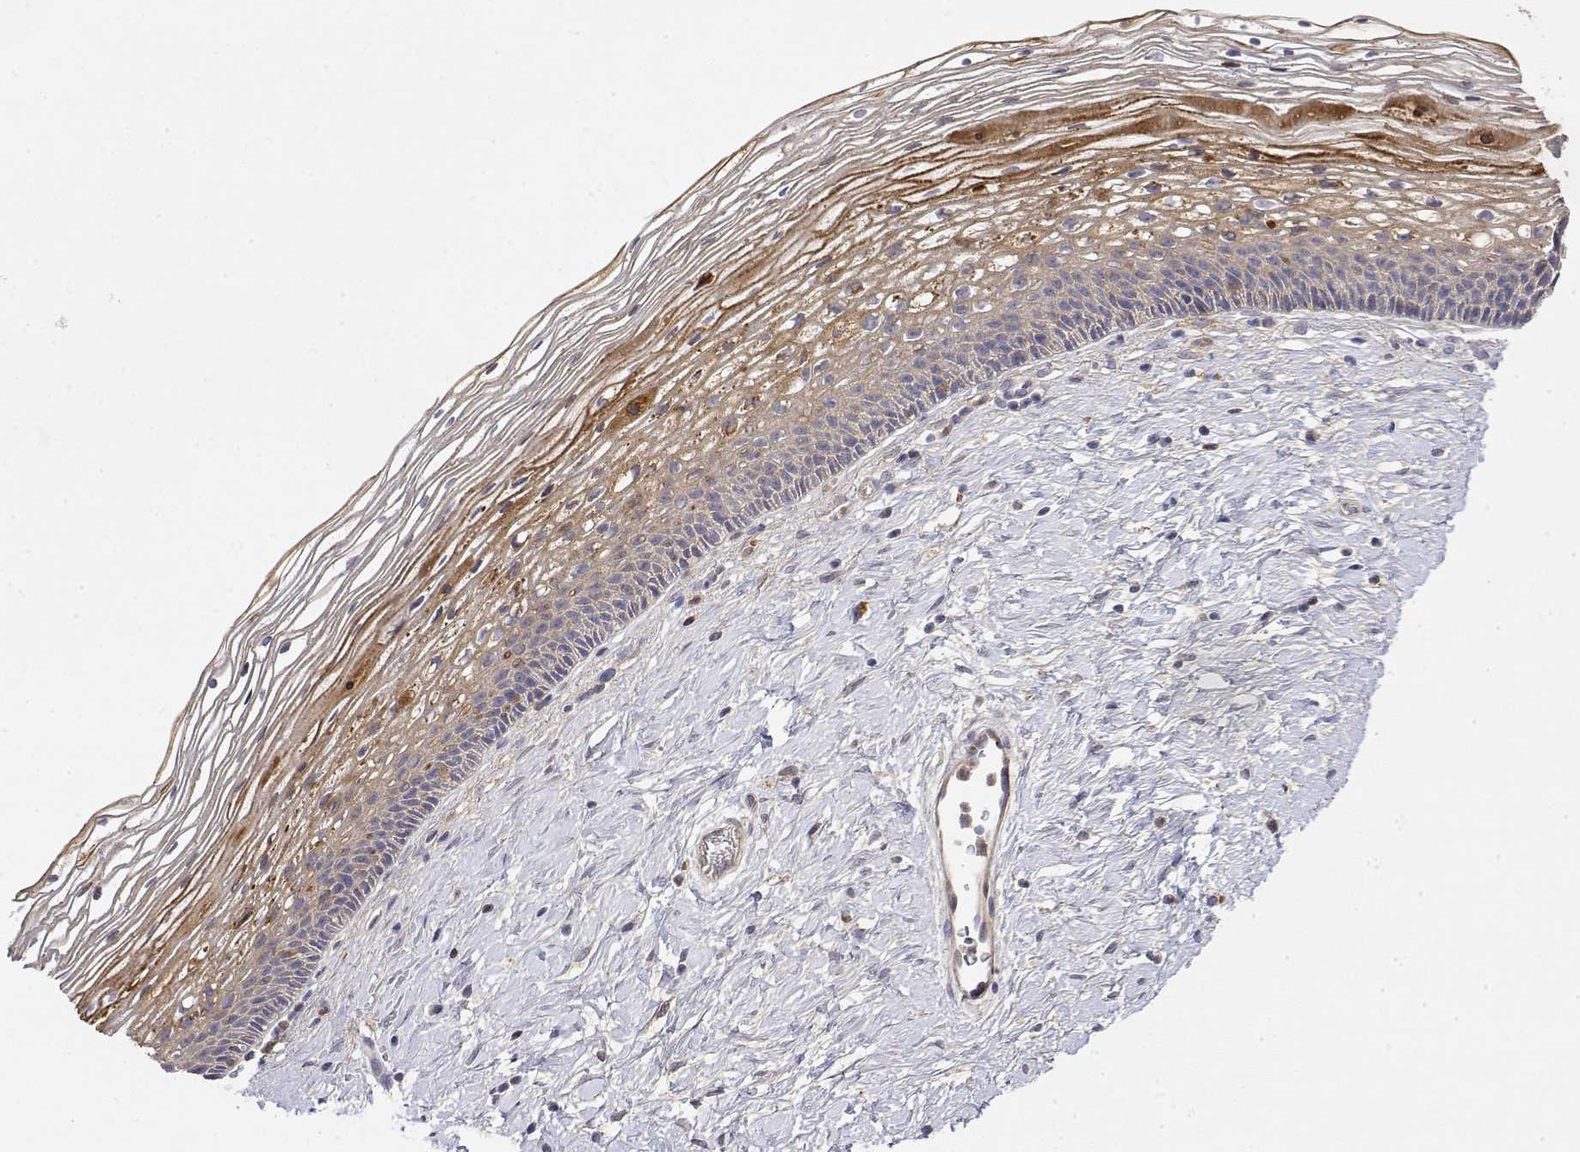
{"staining": {"intensity": "negative", "quantity": "none", "location": "none"}, "tissue": "cervix", "cell_type": "Glandular cells", "image_type": "normal", "snomed": [{"axis": "morphology", "description": "Normal tissue, NOS"}, {"axis": "topography", "description": "Cervix"}], "caption": "Immunohistochemical staining of benign human cervix reveals no significant expression in glandular cells.", "gene": "IGFBP4", "patient": {"sex": "female", "age": 34}}